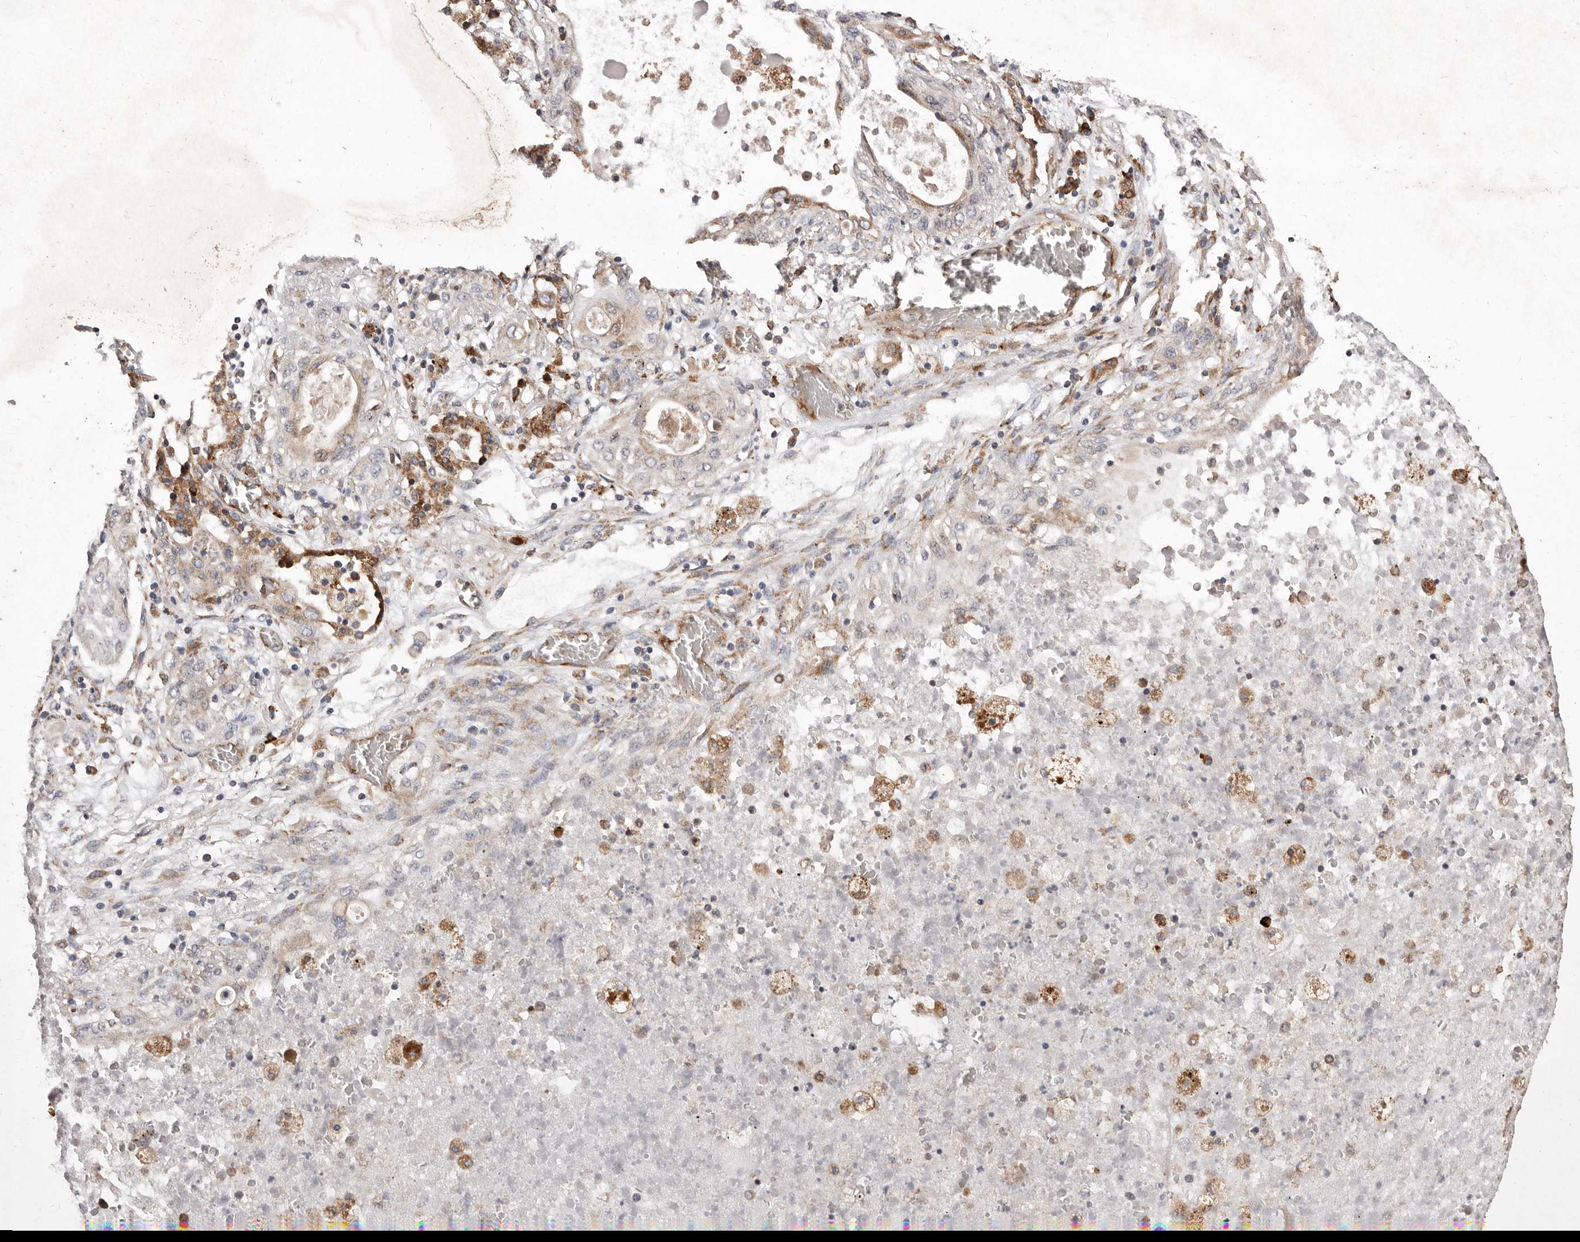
{"staining": {"intensity": "weak", "quantity": "<25%", "location": "cytoplasmic/membranous"}, "tissue": "lung cancer", "cell_type": "Tumor cells", "image_type": "cancer", "snomed": [{"axis": "morphology", "description": "Squamous cell carcinoma, NOS"}, {"axis": "topography", "description": "Lung"}], "caption": "The IHC photomicrograph has no significant positivity in tumor cells of lung cancer tissue.", "gene": "STEAP2", "patient": {"sex": "female", "age": 47}}